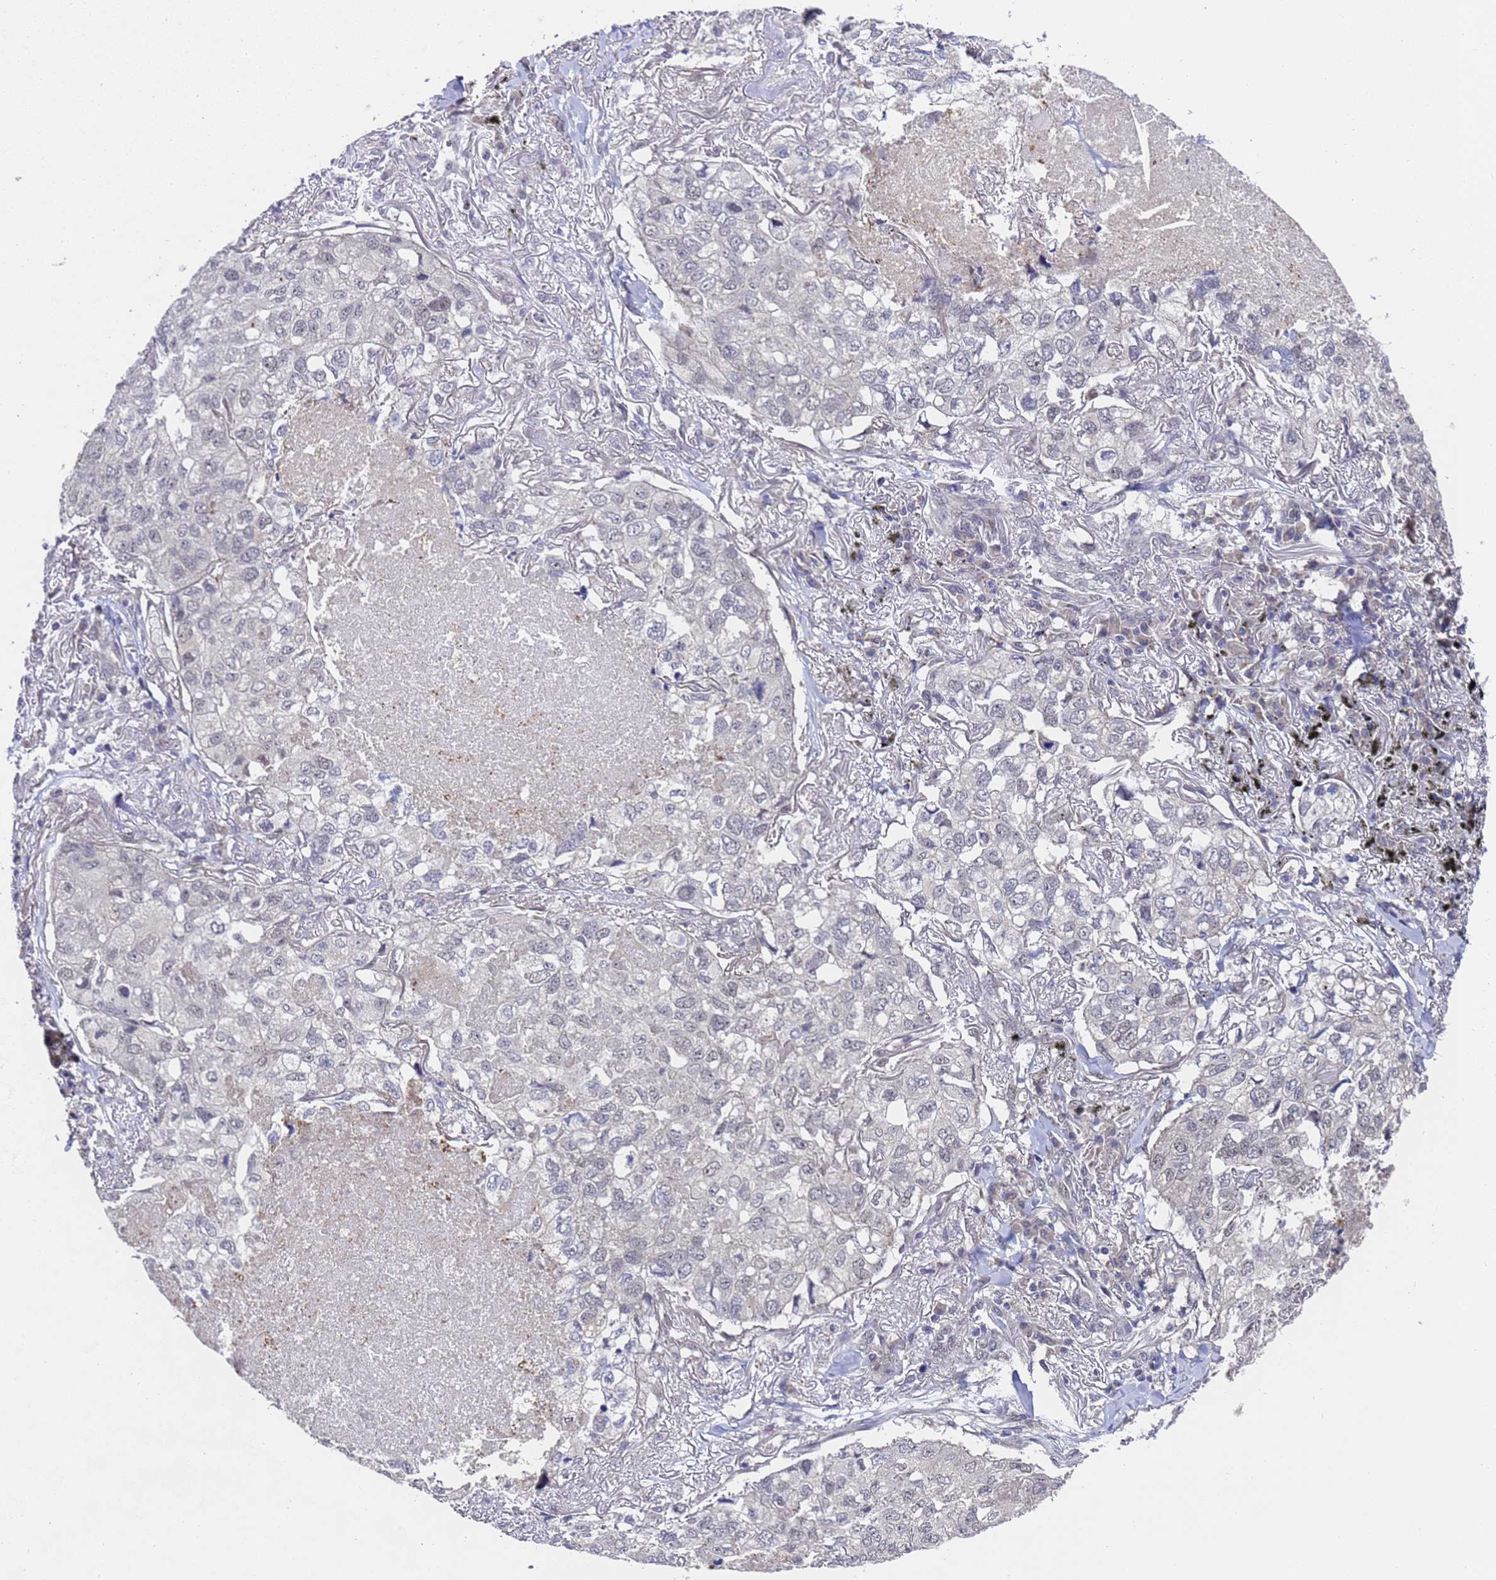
{"staining": {"intensity": "negative", "quantity": "none", "location": "none"}, "tissue": "lung cancer", "cell_type": "Tumor cells", "image_type": "cancer", "snomed": [{"axis": "morphology", "description": "Adenocarcinoma, NOS"}, {"axis": "topography", "description": "Lung"}], "caption": "A high-resolution histopathology image shows immunohistochemistry staining of lung adenocarcinoma, which reveals no significant staining in tumor cells.", "gene": "ANAPC13", "patient": {"sex": "male", "age": 65}}